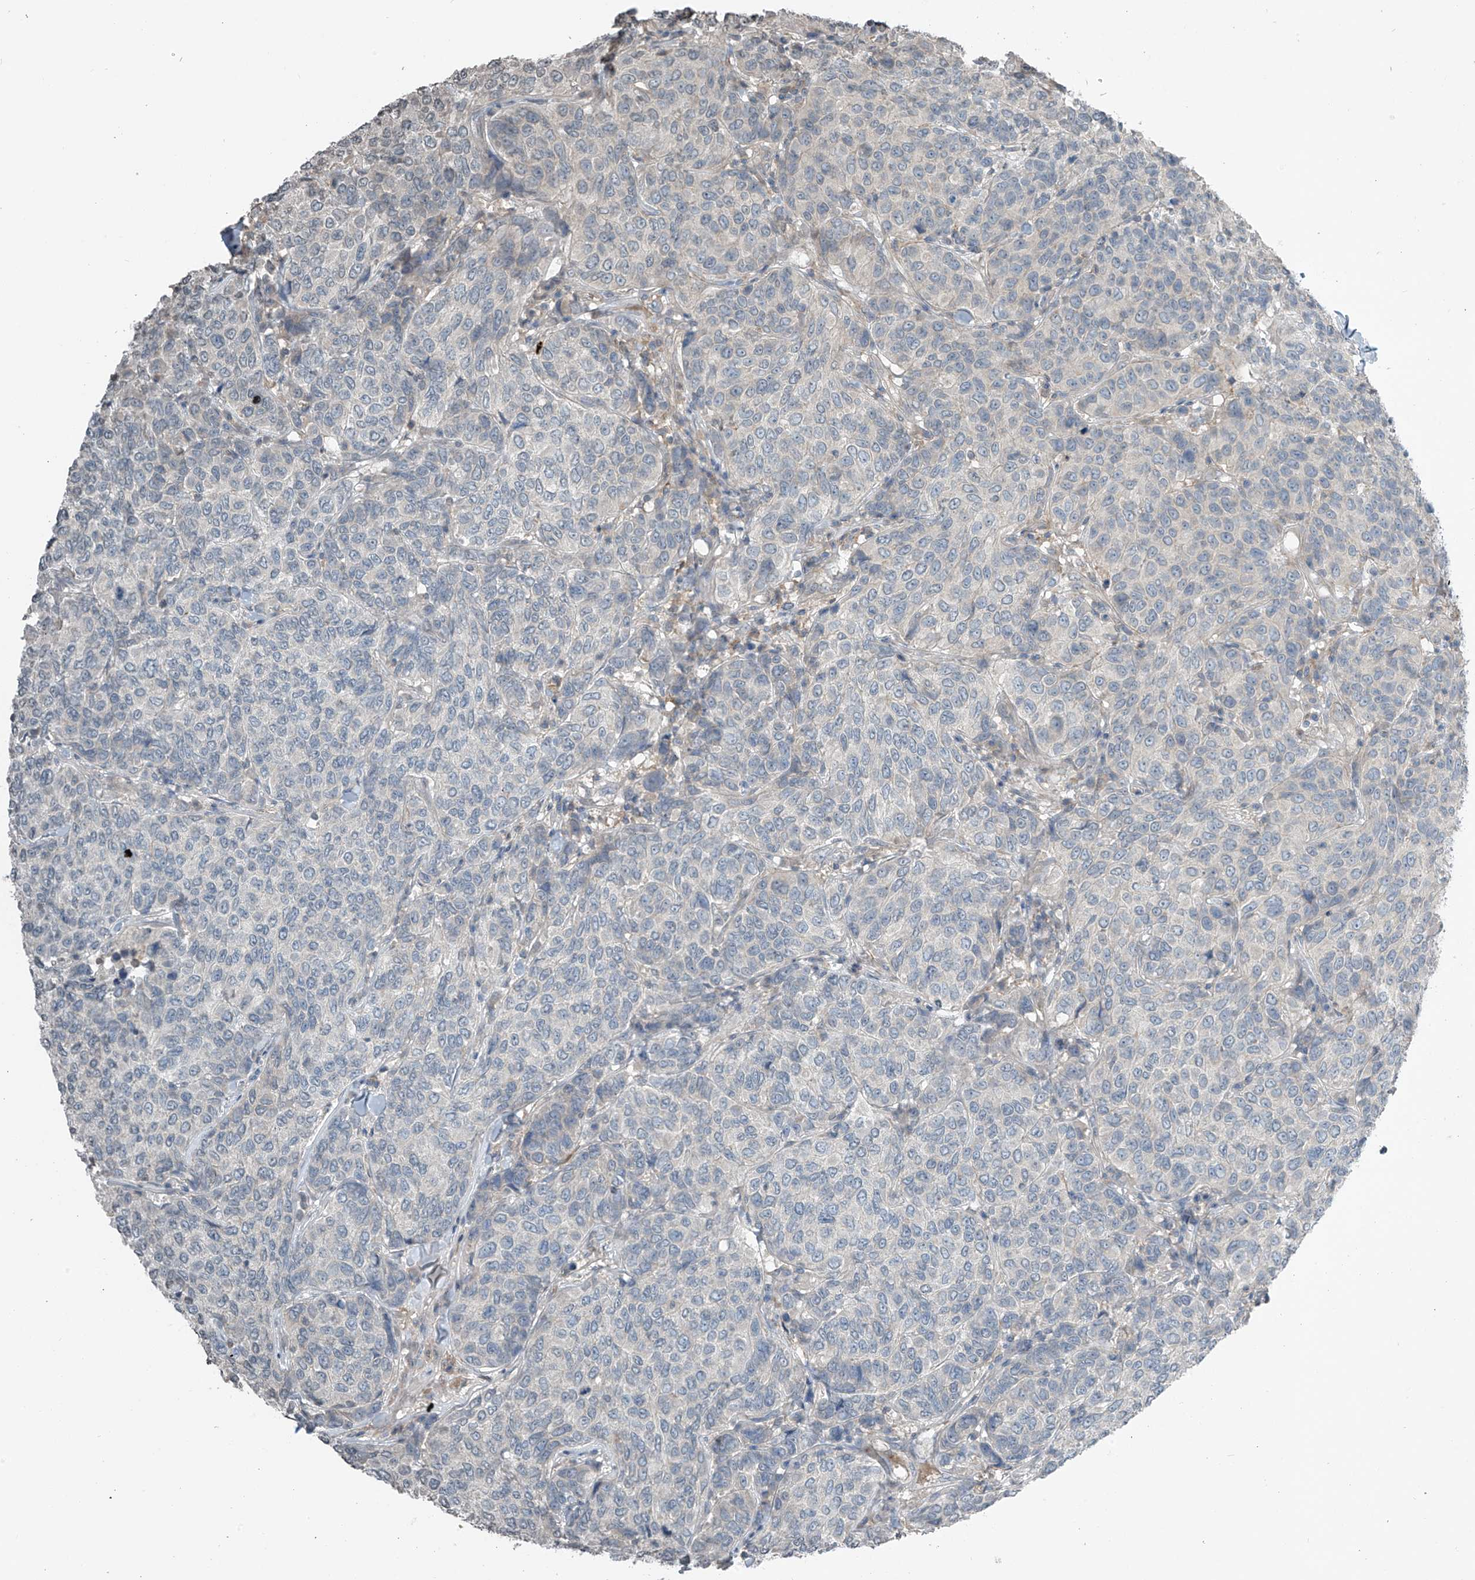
{"staining": {"intensity": "negative", "quantity": "none", "location": "none"}, "tissue": "breast cancer", "cell_type": "Tumor cells", "image_type": "cancer", "snomed": [{"axis": "morphology", "description": "Duct carcinoma"}, {"axis": "topography", "description": "Breast"}], "caption": "DAB immunohistochemical staining of human breast cancer displays no significant expression in tumor cells.", "gene": "HOXA11", "patient": {"sex": "female", "age": 55}}